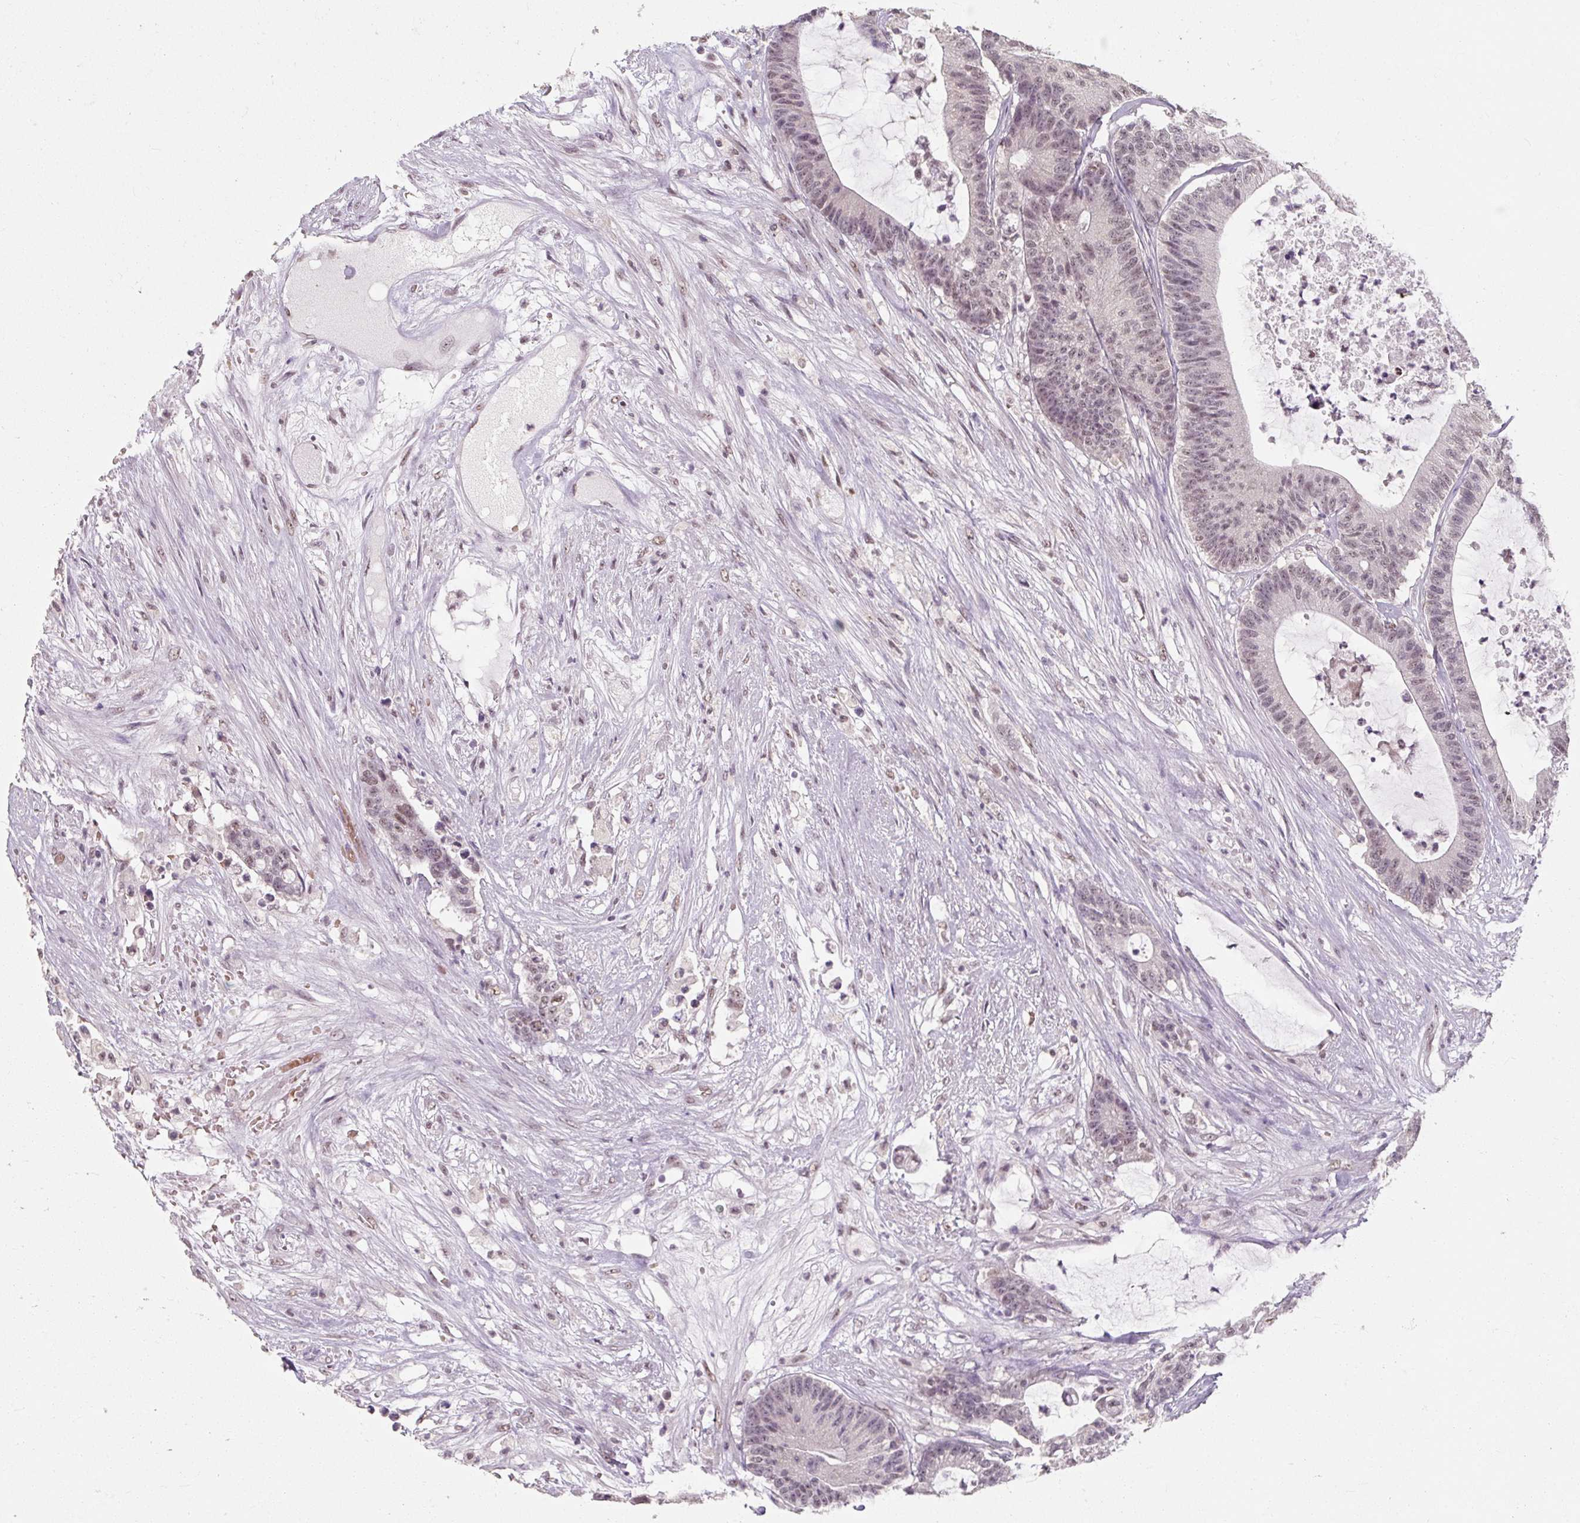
{"staining": {"intensity": "weak", "quantity": "<25%", "location": "nuclear"}, "tissue": "colorectal cancer", "cell_type": "Tumor cells", "image_type": "cancer", "snomed": [{"axis": "morphology", "description": "Adenocarcinoma, NOS"}, {"axis": "topography", "description": "Colon"}], "caption": "Immunohistochemistry micrograph of neoplastic tissue: adenocarcinoma (colorectal) stained with DAB (3,3'-diaminobenzidine) displays no significant protein positivity in tumor cells.", "gene": "ZFTRAF1", "patient": {"sex": "female", "age": 84}}